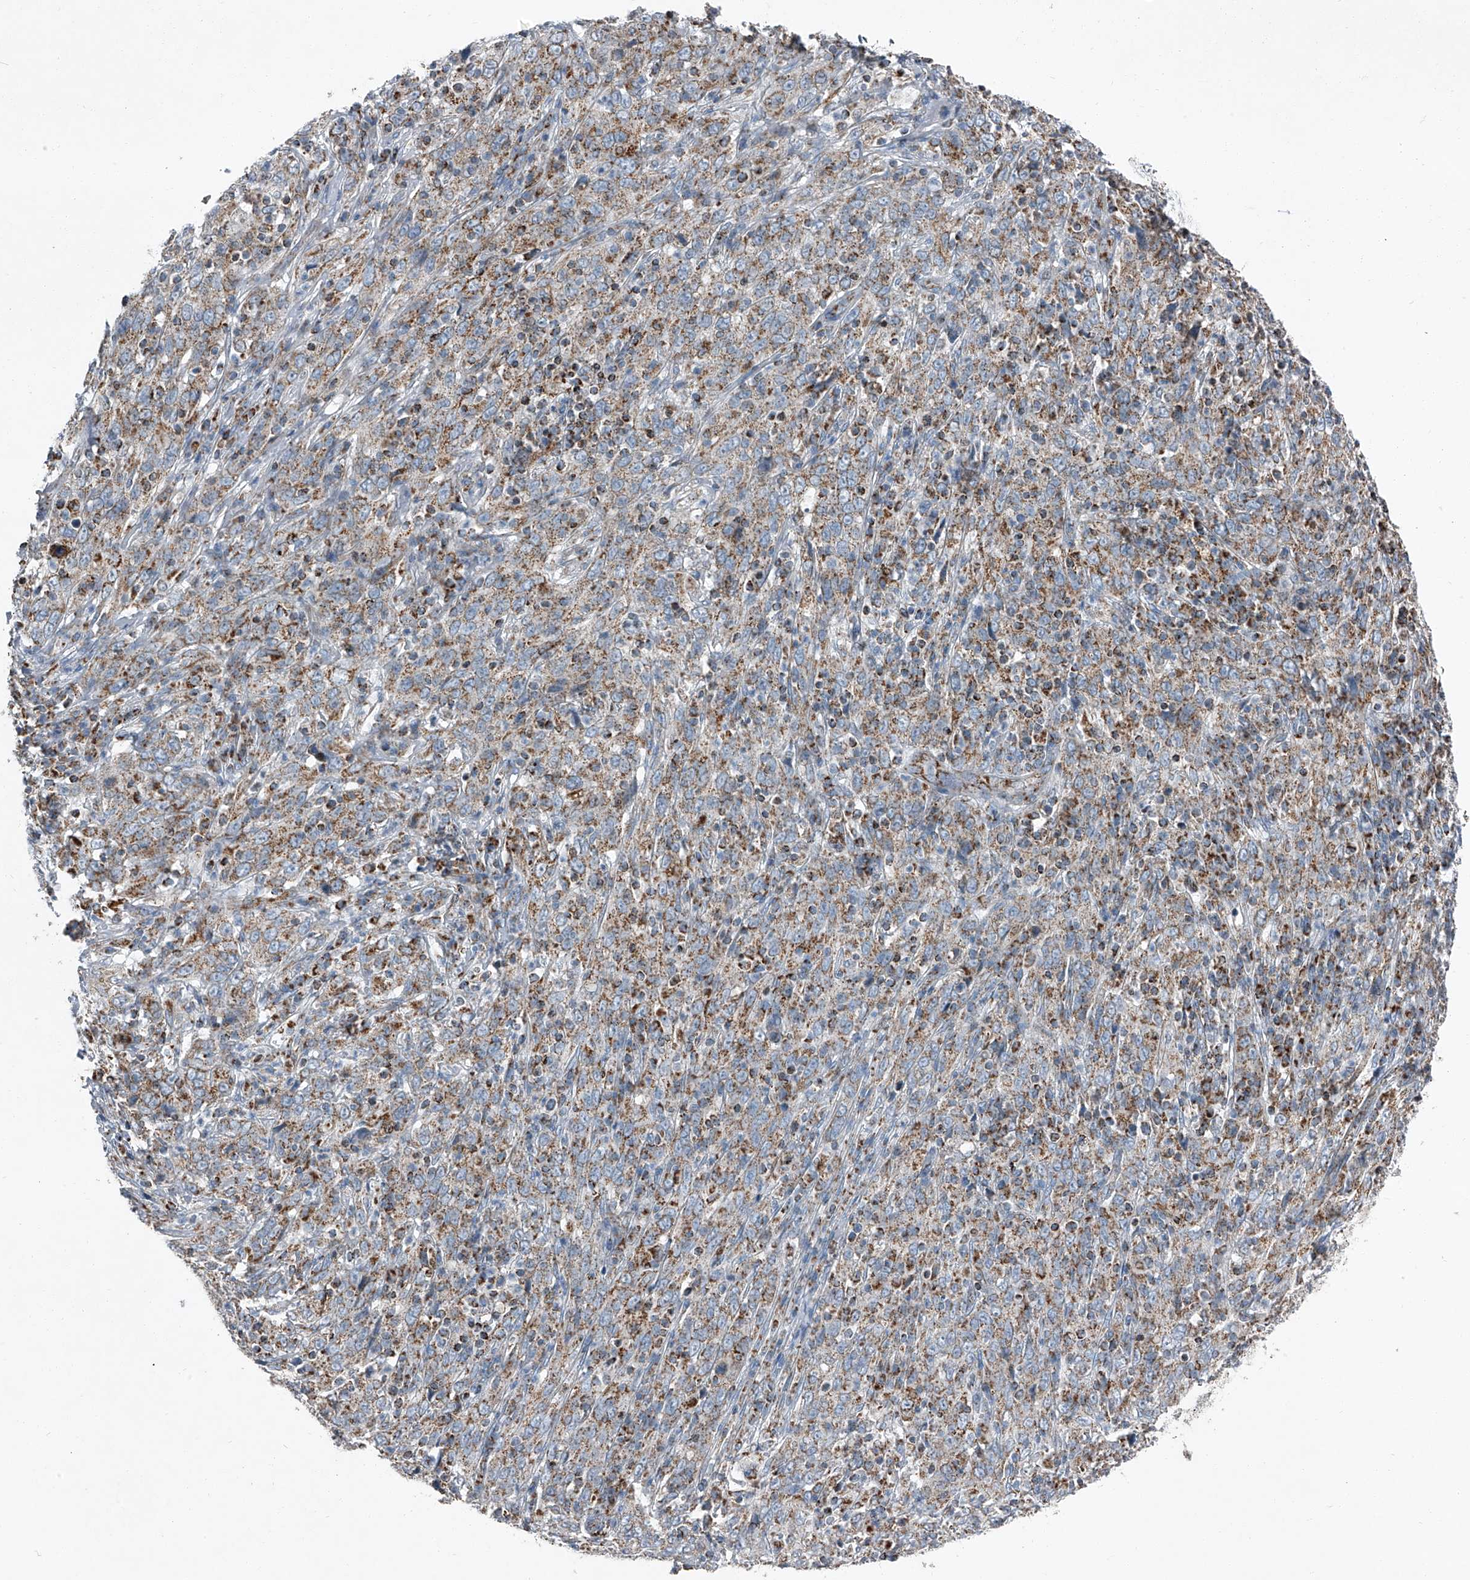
{"staining": {"intensity": "moderate", "quantity": ">75%", "location": "cytoplasmic/membranous"}, "tissue": "cervical cancer", "cell_type": "Tumor cells", "image_type": "cancer", "snomed": [{"axis": "morphology", "description": "Squamous cell carcinoma, NOS"}, {"axis": "topography", "description": "Cervix"}], "caption": "IHC of human cervical cancer (squamous cell carcinoma) demonstrates medium levels of moderate cytoplasmic/membranous staining in approximately >75% of tumor cells. IHC stains the protein in brown and the nuclei are stained blue.", "gene": "CHRNA7", "patient": {"sex": "female", "age": 46}}